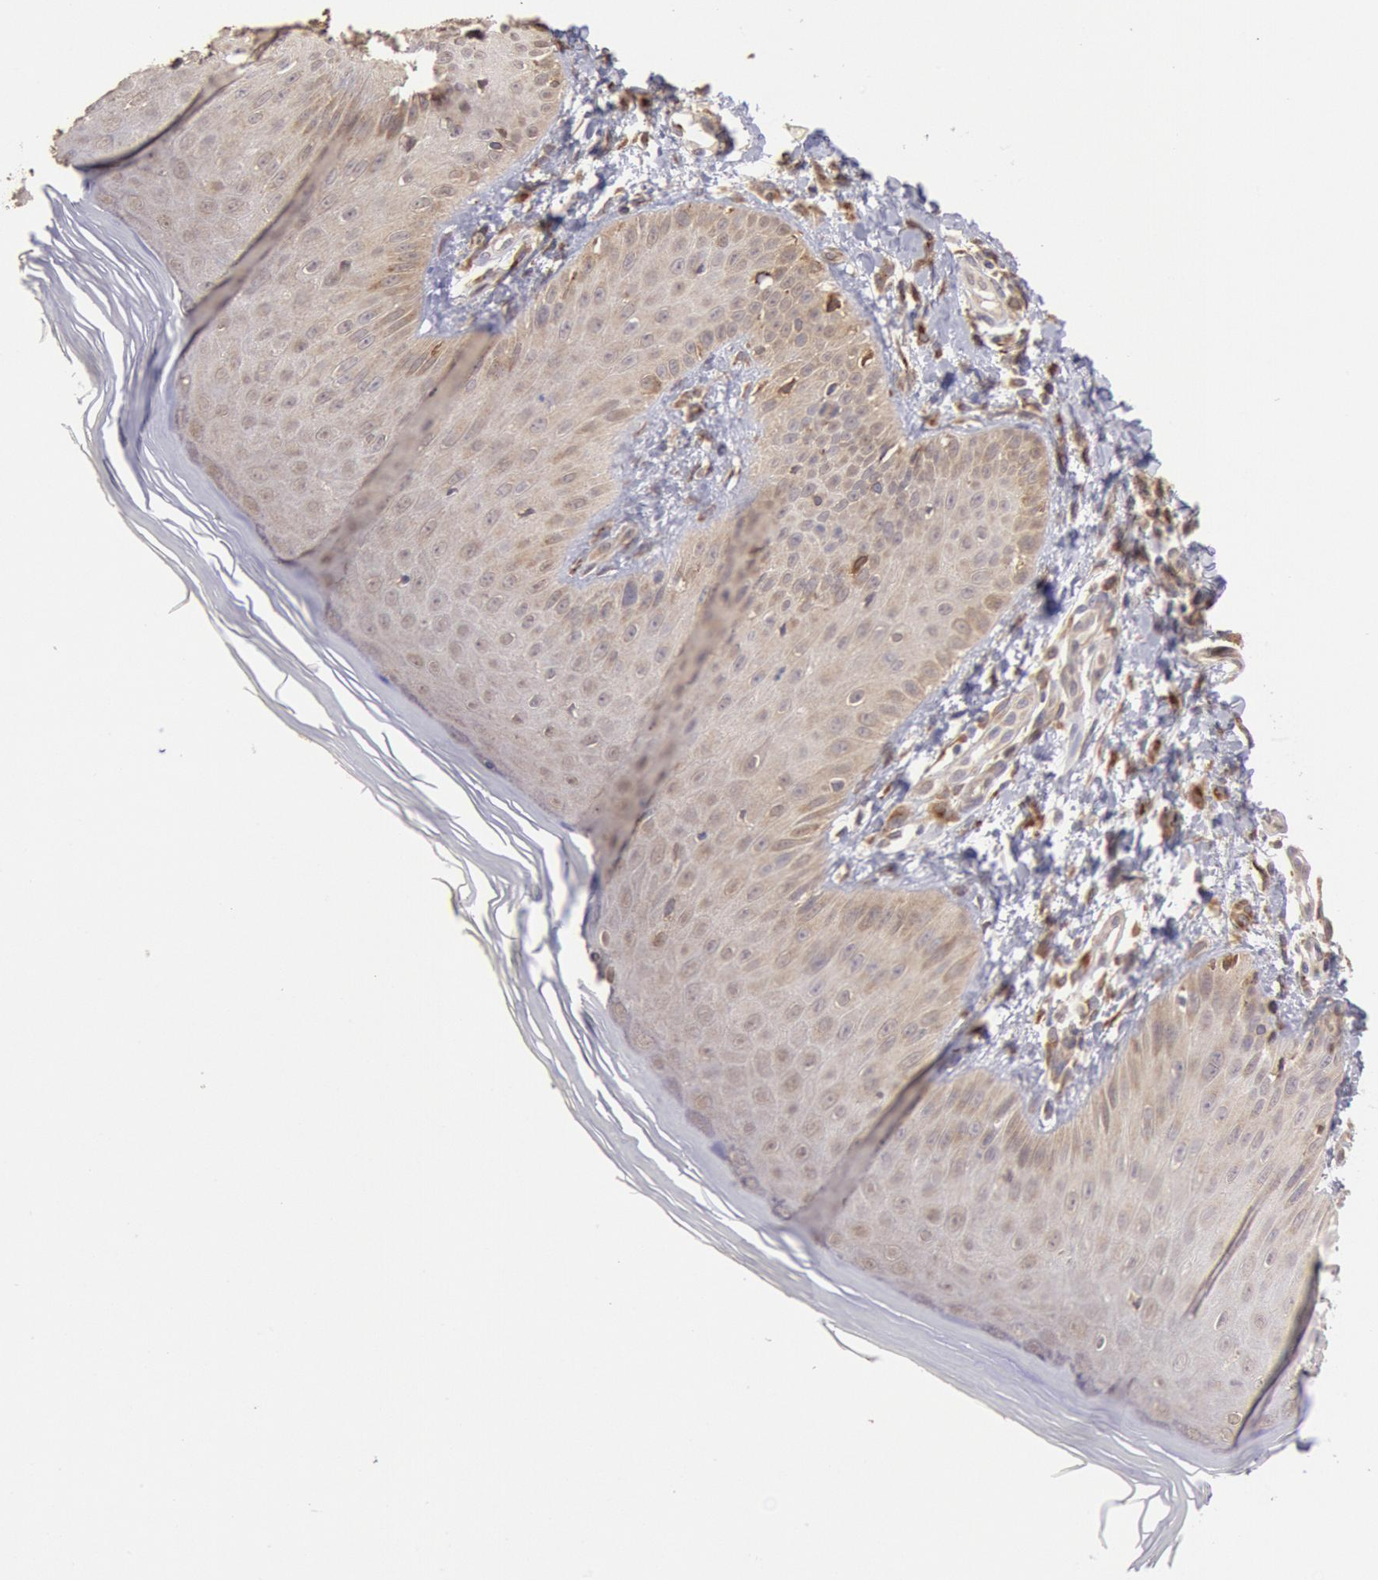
{"staining": {"intensity": "moderate", "quantity": ">75%", "location": "cytoplasmic/membranous,nuclear"}, "tissue": "skin", "cell_type": "Epidermal cells", "image_type": "normal", "snomed": [{"axis": "morphology", "description": "Normal tissue, NOS"}, {"axis": "morphology", "description": "Inflammation, NOS"}, {"axis": "topography", "description": "Soft tissue"}, {"axis": "topography", "description": "Anal"}], "caption": "Immunohistochemistry of normal skin demonstrates medium levels of moderate cytoplasmic/membranous,nuclear staining in approximately >75% of epidermal cells. (DAB IHC, brown staining for protein, blue staining for nuclei).", "gene": "COMT", "patient": {"sex": "female", "age": 15}}